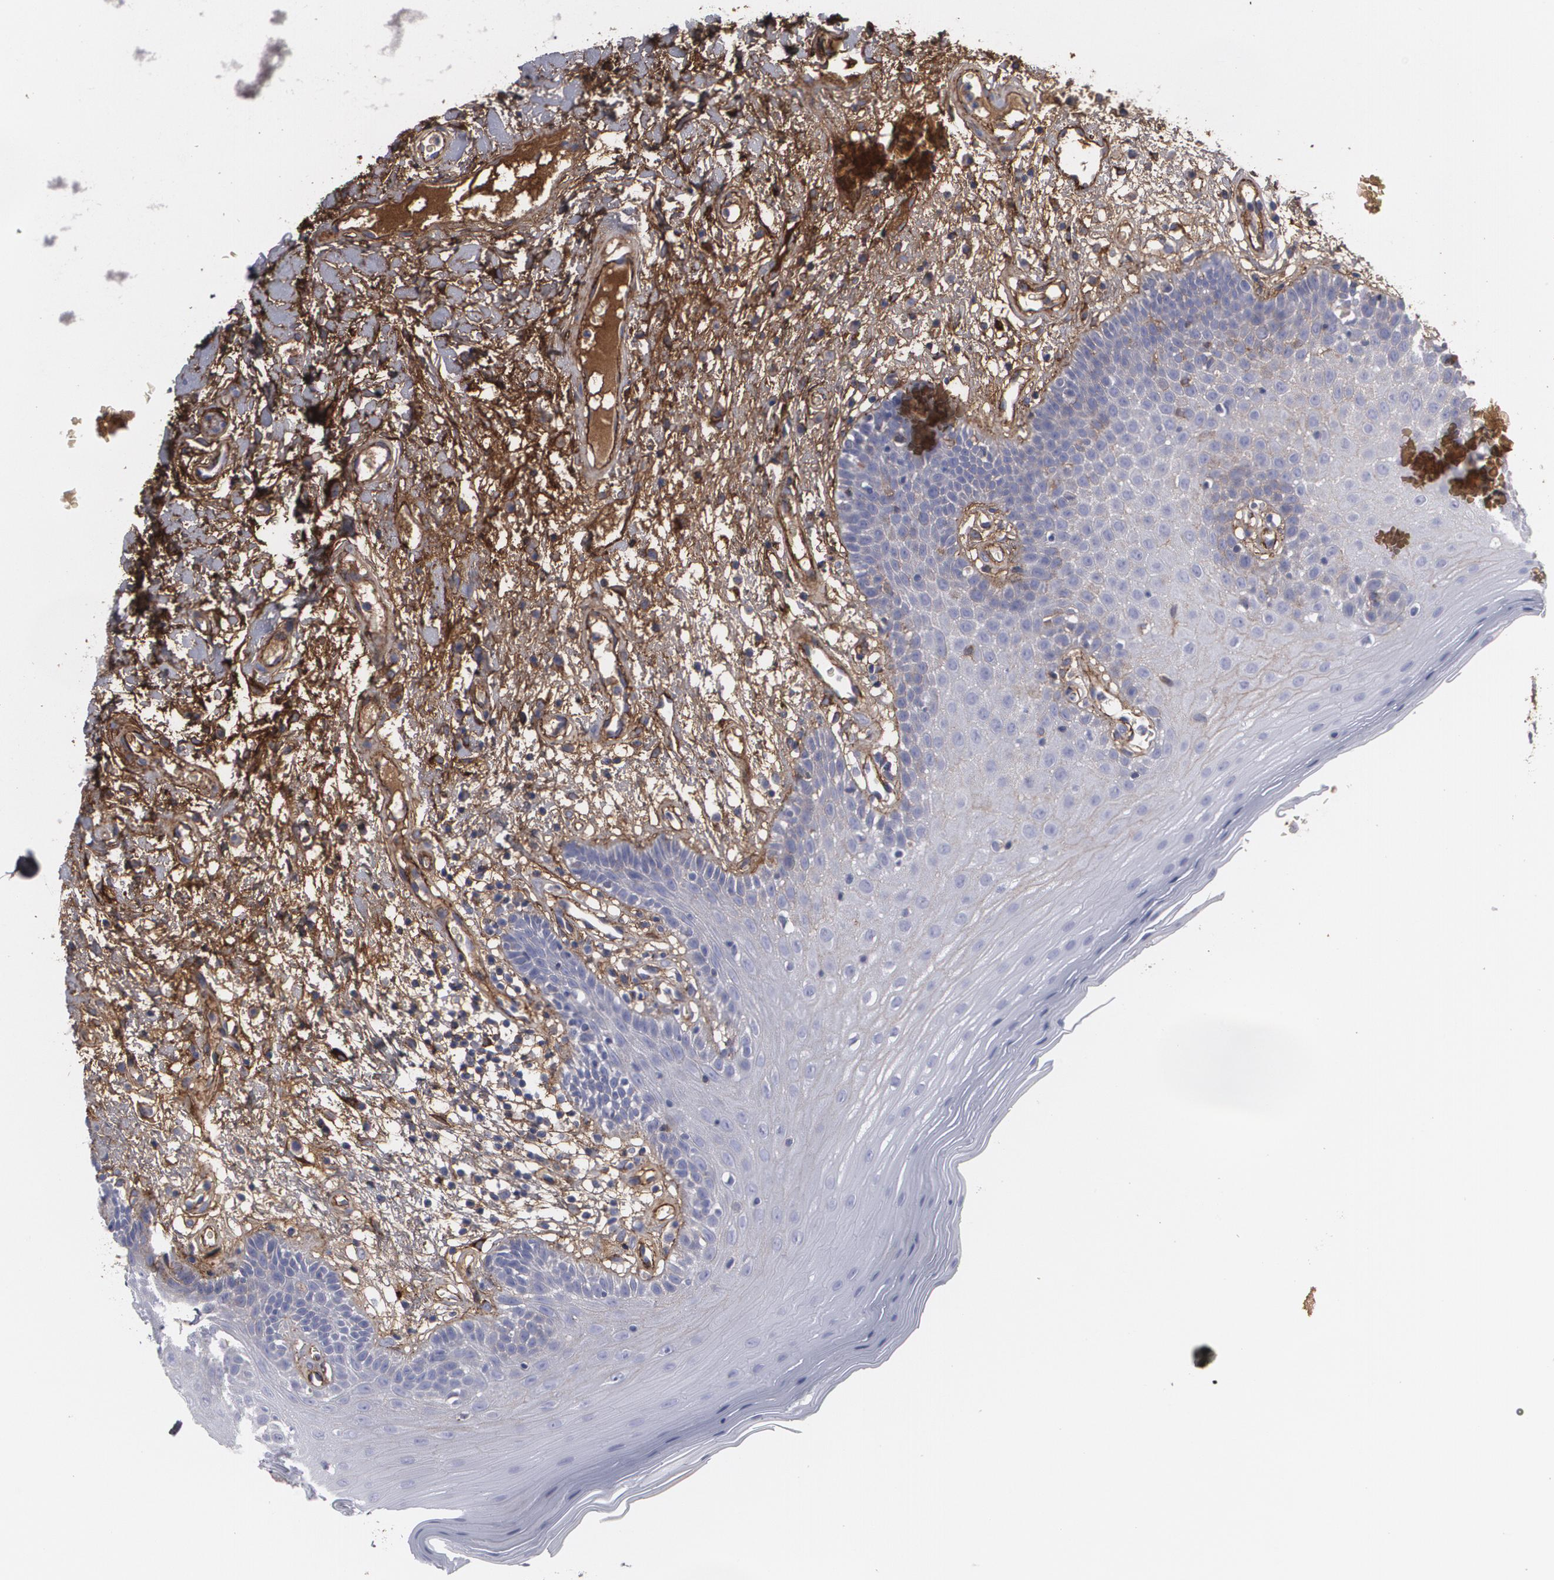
{"staining": {"intensity": "weak", "quantity": "<25%", "location": "cytoplasmic/membranous"}, "tissue": "oral mucosa", "cell_type": "Squamous epithelial cells", "image_type": "normal", "snomed": [{"axis": "morphology", "description": "Normal tissue, NOS"}, {"axis": "morphology", "description": "Squamous cell carcinoma, NOS"}, {"axis": "topography", "description": "Skeletal muscle"}, {"axis": "topography", "description": "Oral tissue"}, {"axis": "topography", "description": "Head-Neck"}], "caption": "Immunohistochemistry of benign human oral mucosa exhibits no staining in squamous epithelial cells.", "gene": "FBLN1", "patient": {"sex": "male", "age": 71}}